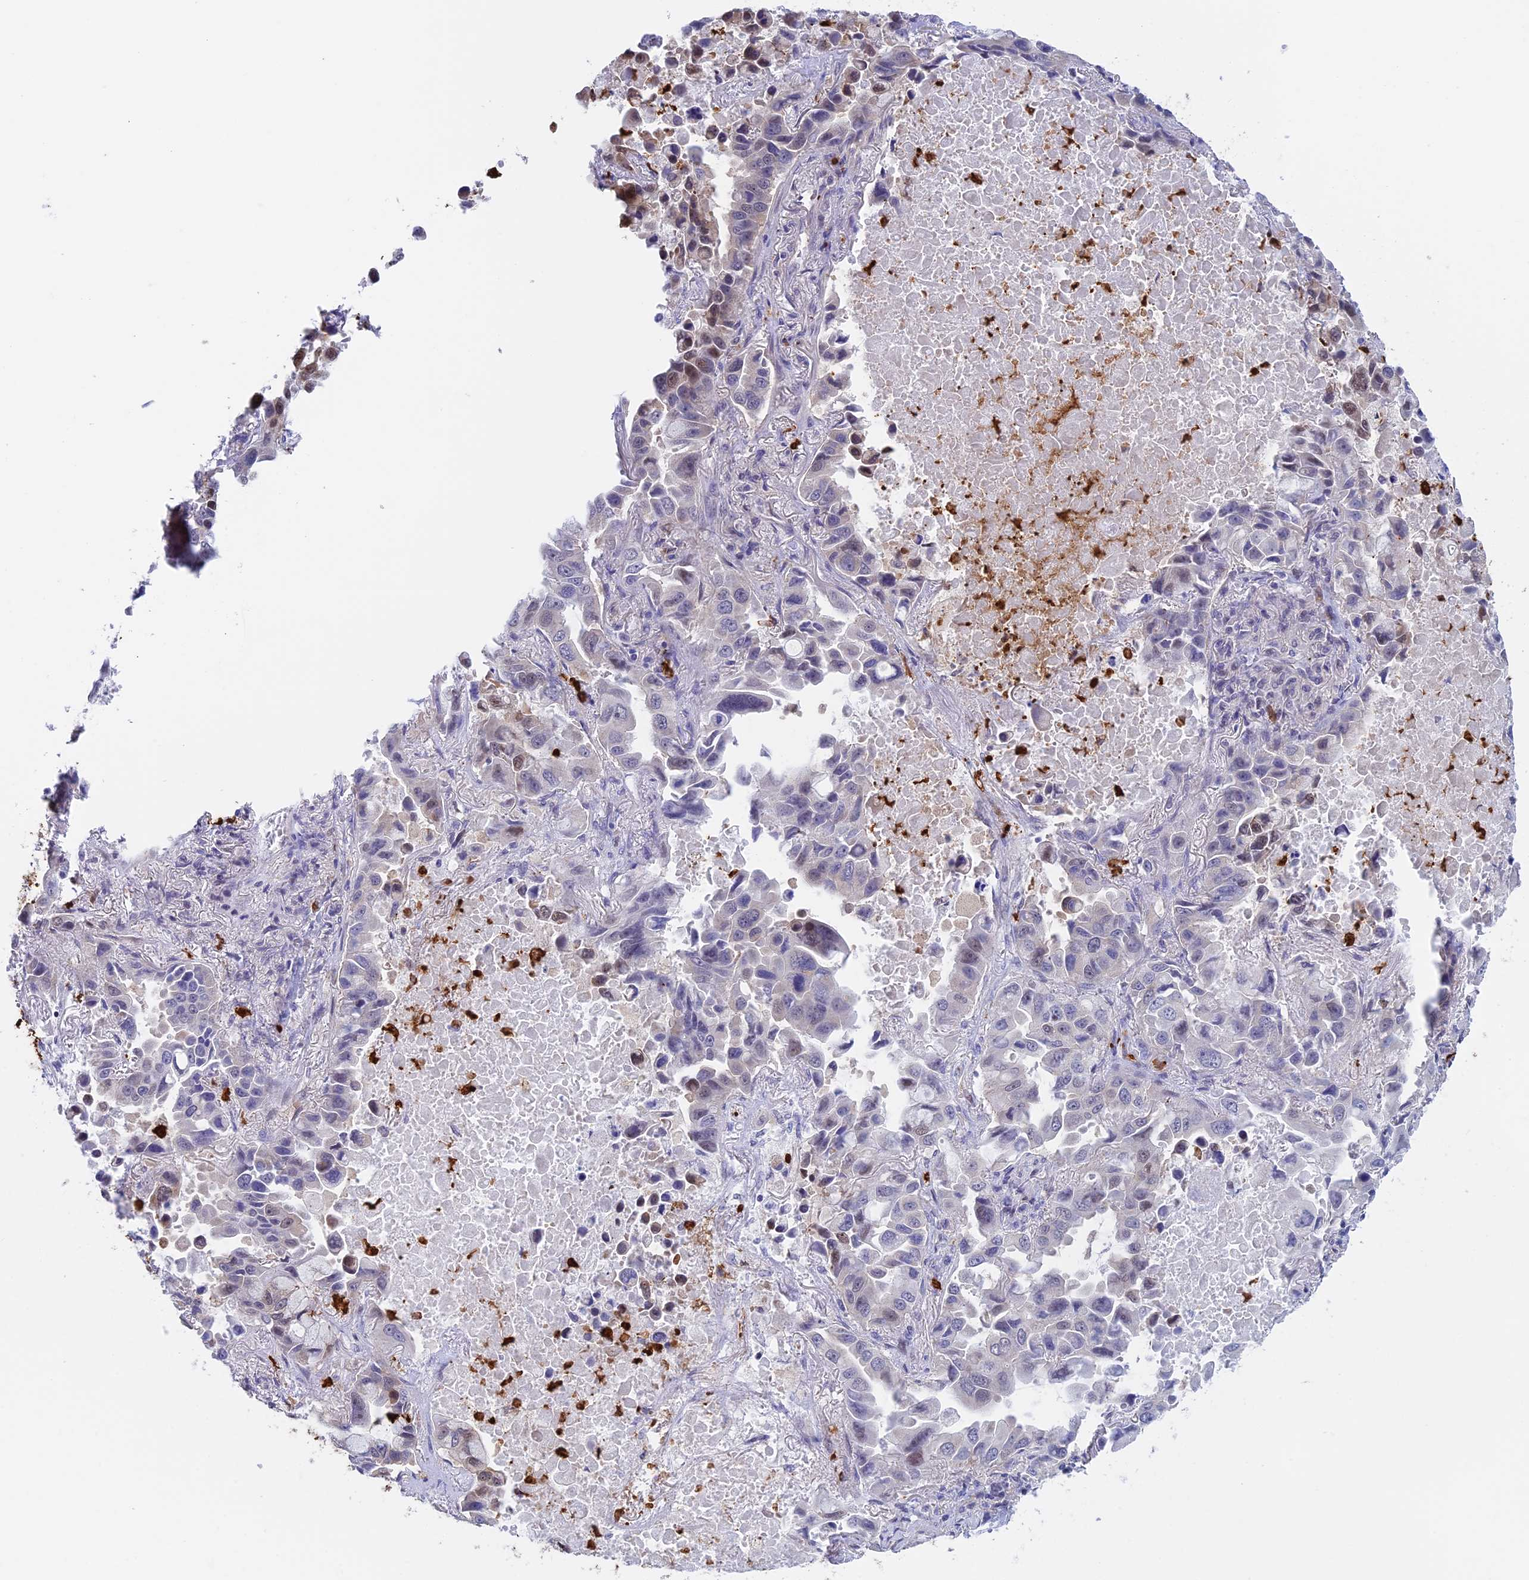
{"staining": {"intensity": "negative", "quantity": "none", "location": "none"}, "tissue": "lung cancer", "cell_type": "Tumor cells", "image_type": "cancer", "snomed": [{"axis": "morphology", "description": "Adenocarcinoma, NOS"}, {"axis": "topography", "description": "Lung"}], "caption": "DAB immunohistochemical staining of lung adenocarcinoma exhibits no significant staining in tumor cells. (Brightfield microscopy of DAB immunohistochemistry at high magnification).", "gene": "SLC26A1", "patient": {"sex": "male", "age": 64}}